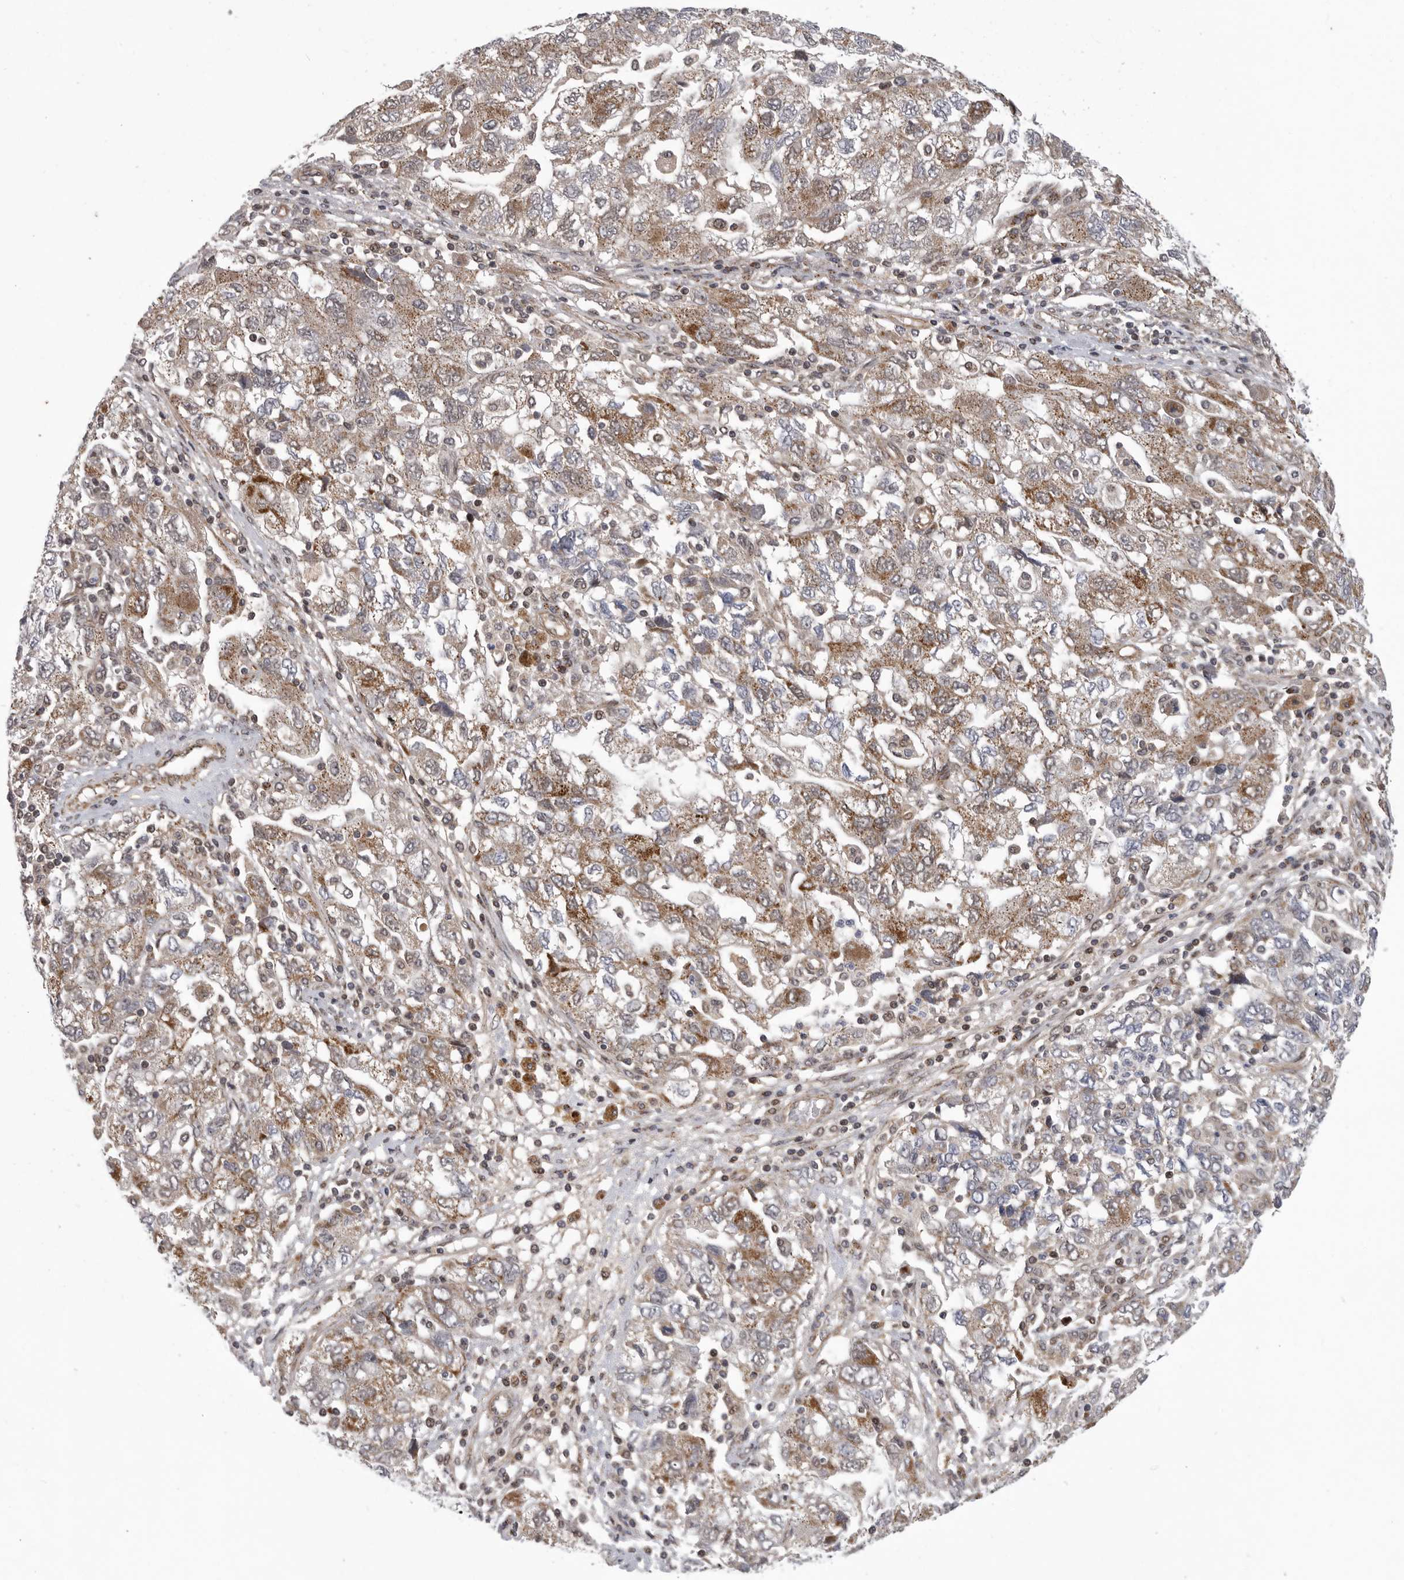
{"staining": {"intensity": "moderate", "quantity": ">75%", "location": "cytoplasmic/membranous"}, "tissue": "ovarian cancer", "cell_type": "Tumor cells", "image_type": "cancer", "snomed": [{"axis": "morphology", "description": "Carcinoma, NOS"}, {"axis": "morphology", "description": "Cystadenocarcinoma, serous, NOS"}, {"axis": "topography", "description": "Ovary"}], "caption": "There is medium levels of moderate cytoplasmic/membranous staining in tumor cells of carcinoma (ovarian), as demonstrated by immunohistochemical staining (brown color).", "gene": "TMPRSS11F", "patient": {"sex": "female", "age": 69}}